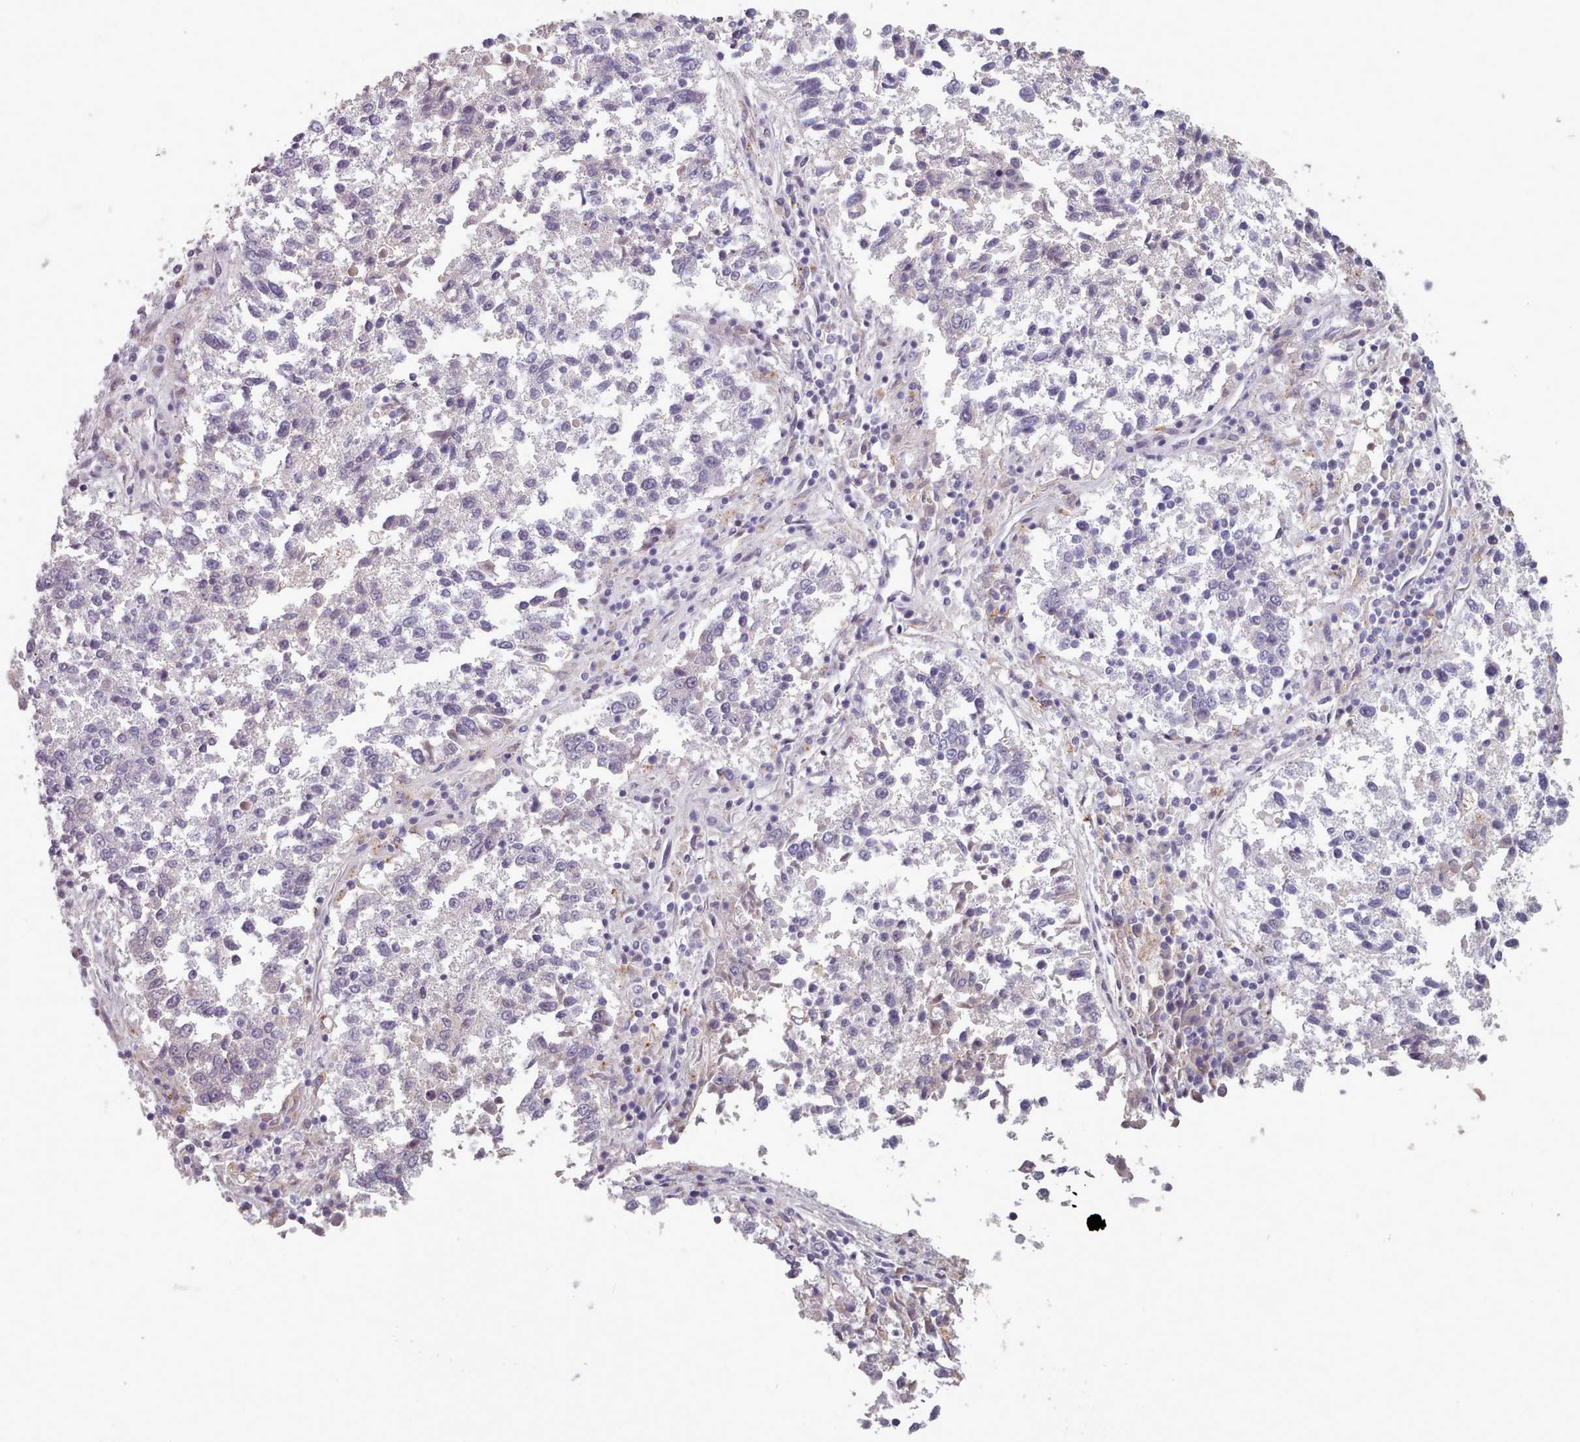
{"staining": {"intensity": "negative", "quantity": "none", "location": "none"}, "tissue": "lung cancer", "cell_type": "Tumor cells", "image_type": "cancer", "snomed": [{"axis": "morphology", "description": "Squamous cell carcinoma, NOS"}, {"axis": "topography", "description": "Lung"}], "caption": "Tumor cells show no significant protein staining in lung cancer (squamous cell carcinoma).", "gene": "PBX4", "patient": {"sex": "male", "age": 73}}